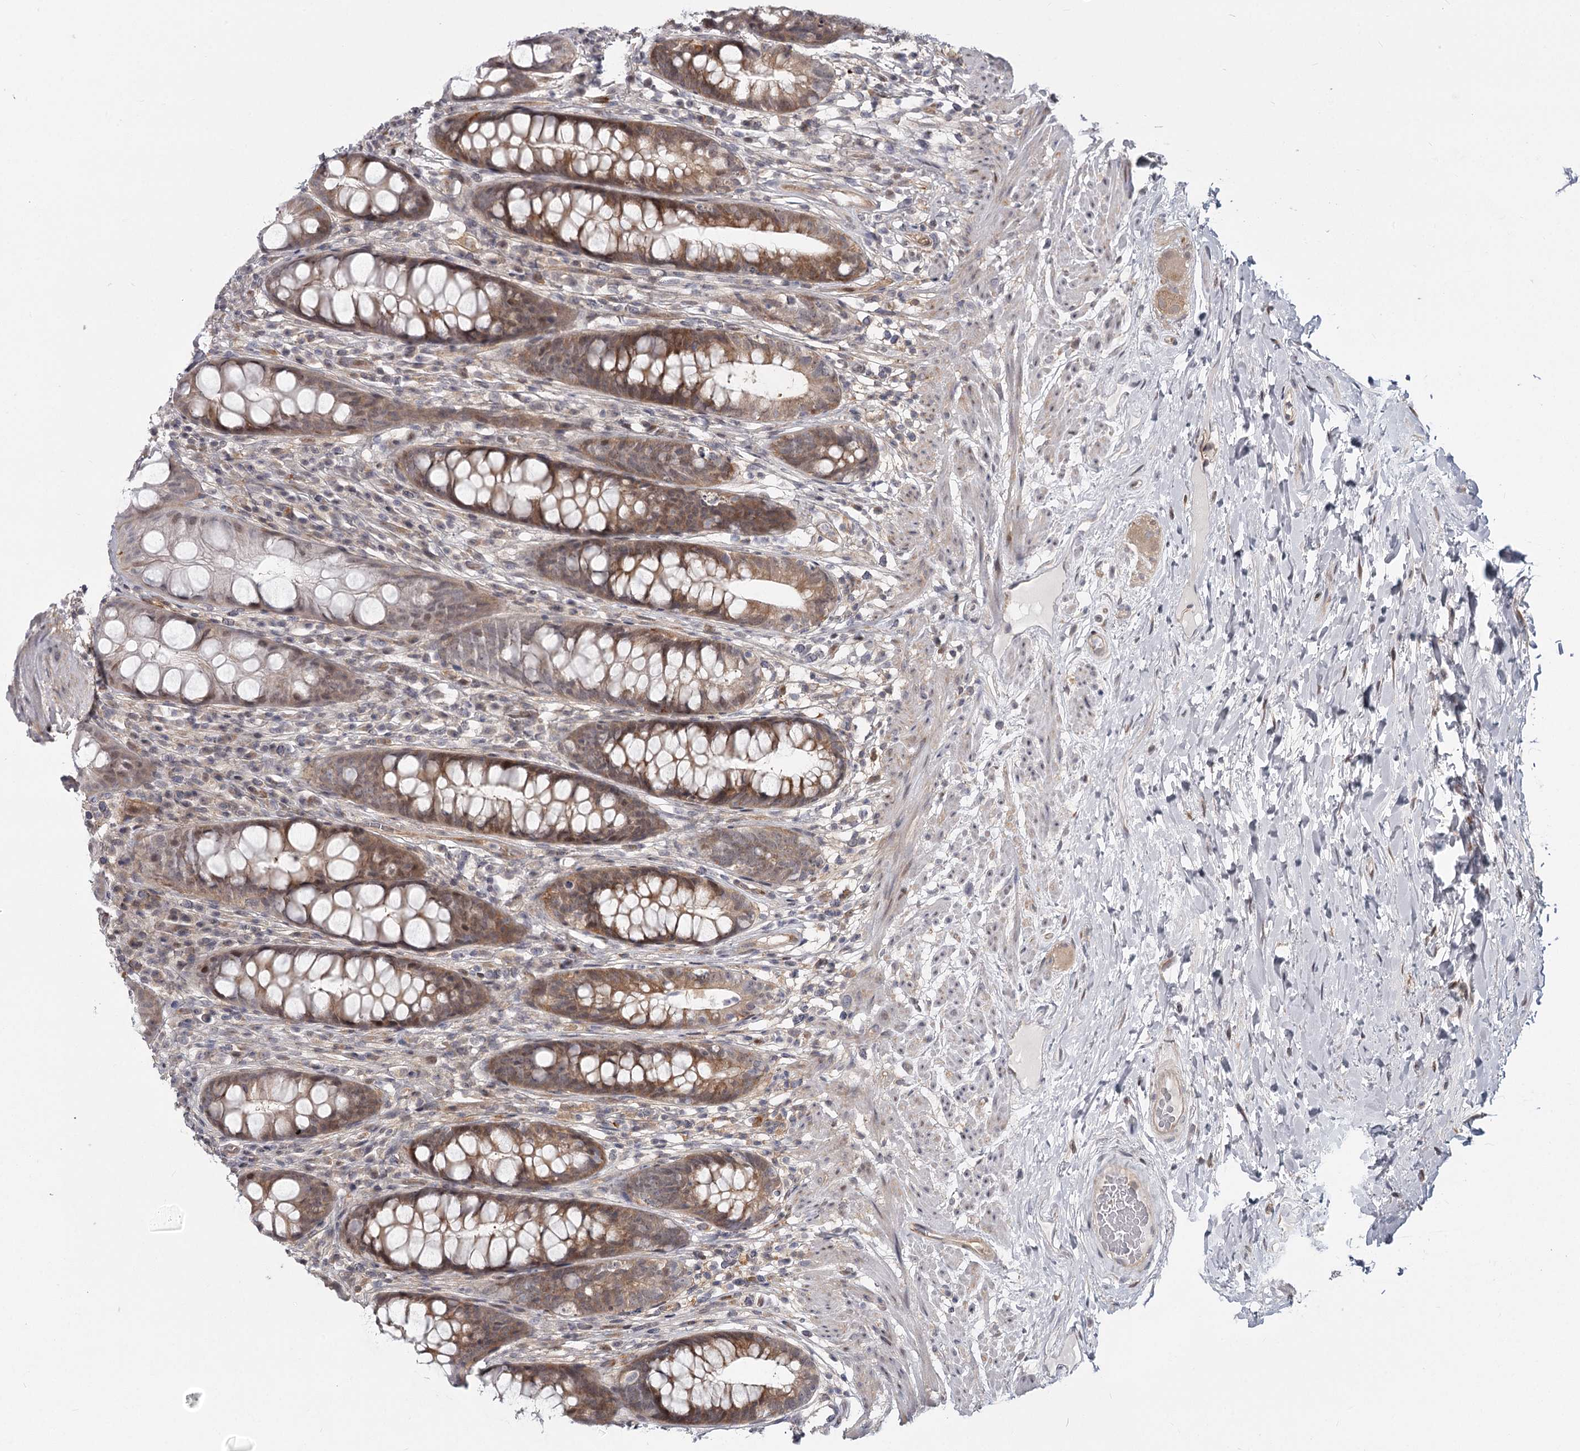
{"staining": {"intensity": "moderate", "quantity": ">75%", "location": "cytoplasmic/membranous"}, "tissue": "rectum", "cell_type": "Glandular cells", "image_type": "normal", "snomed": [{"axis": "morphology", "description": "Normal tissue, NOS"}, {"axis": "topography", "description": "Rectum"}], "caption": "Immunohistochemistry (IHC) of normal human rectum exhibits medium levels of moderate cytoplasmic/membranous staining in about >75% of glandular cells.", "gene": "CCNG2", "patient": {"sex": "male", "age": 74}}